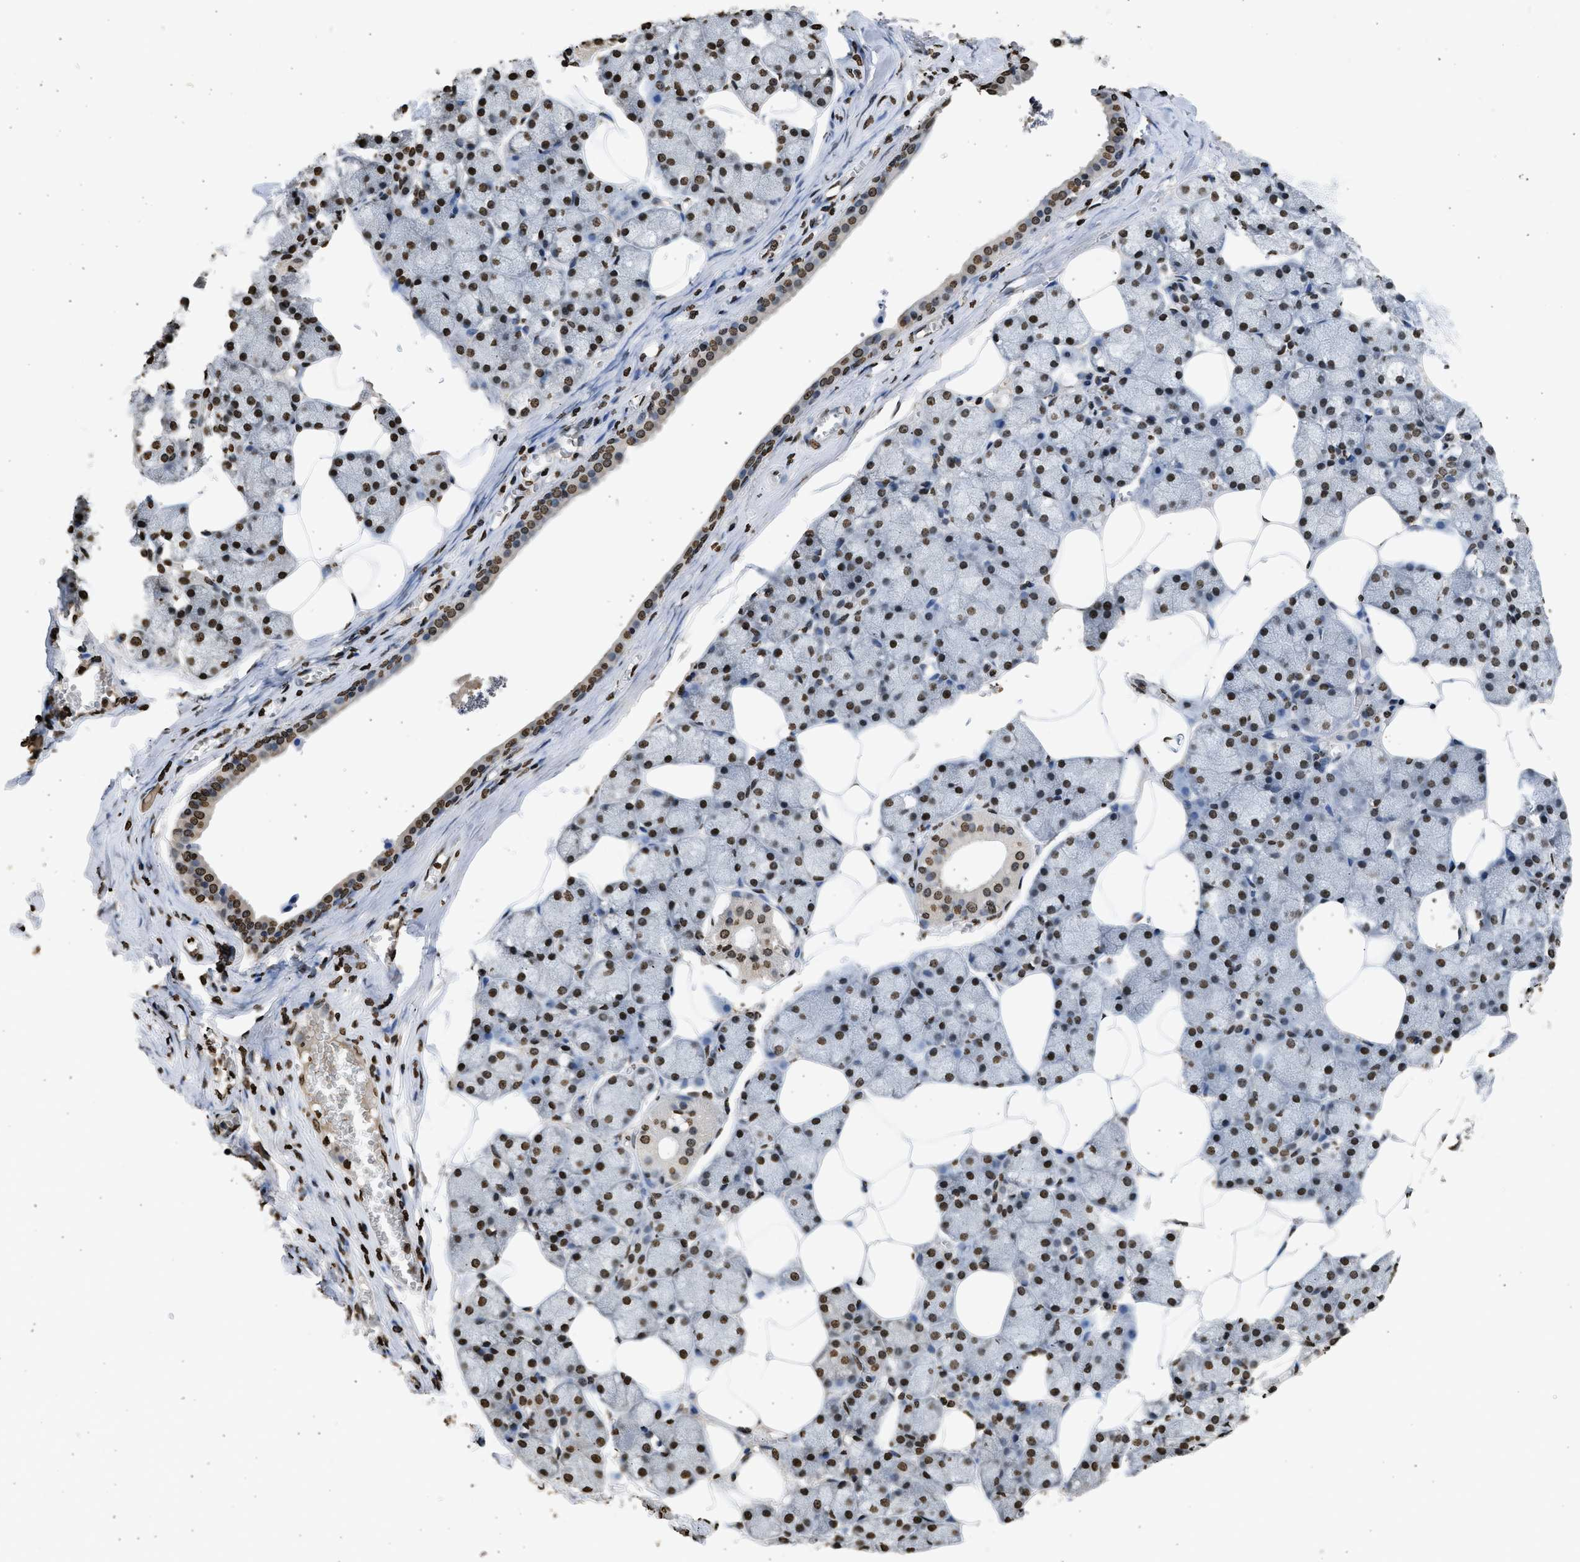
{"staining": {"intensity": "strong", "quantity": ">75%", "location": "nuclear"}, "tissue": "salivary gland", "cell_type": "Glandular cells", "image_type": "normal", "snomed": [{"axis": "morphology", "description": "Normal tissue, NOS"}, {"axis": "topography", "description": "Salivary gland"}], "caption": "Immunohistochemistry (DAB (3,3'-diaminobenzidine)) staining of unremarkable salivary gland reveals strong nuclear protein staining in about >75% of glandular cells. The protein is stained brown, and the nuclei are stained in blue (DAB IHC with brightfield microscopy, high magnification).", "gene": "RRAGC", "patient": {"sex": "male", "age": 62}}